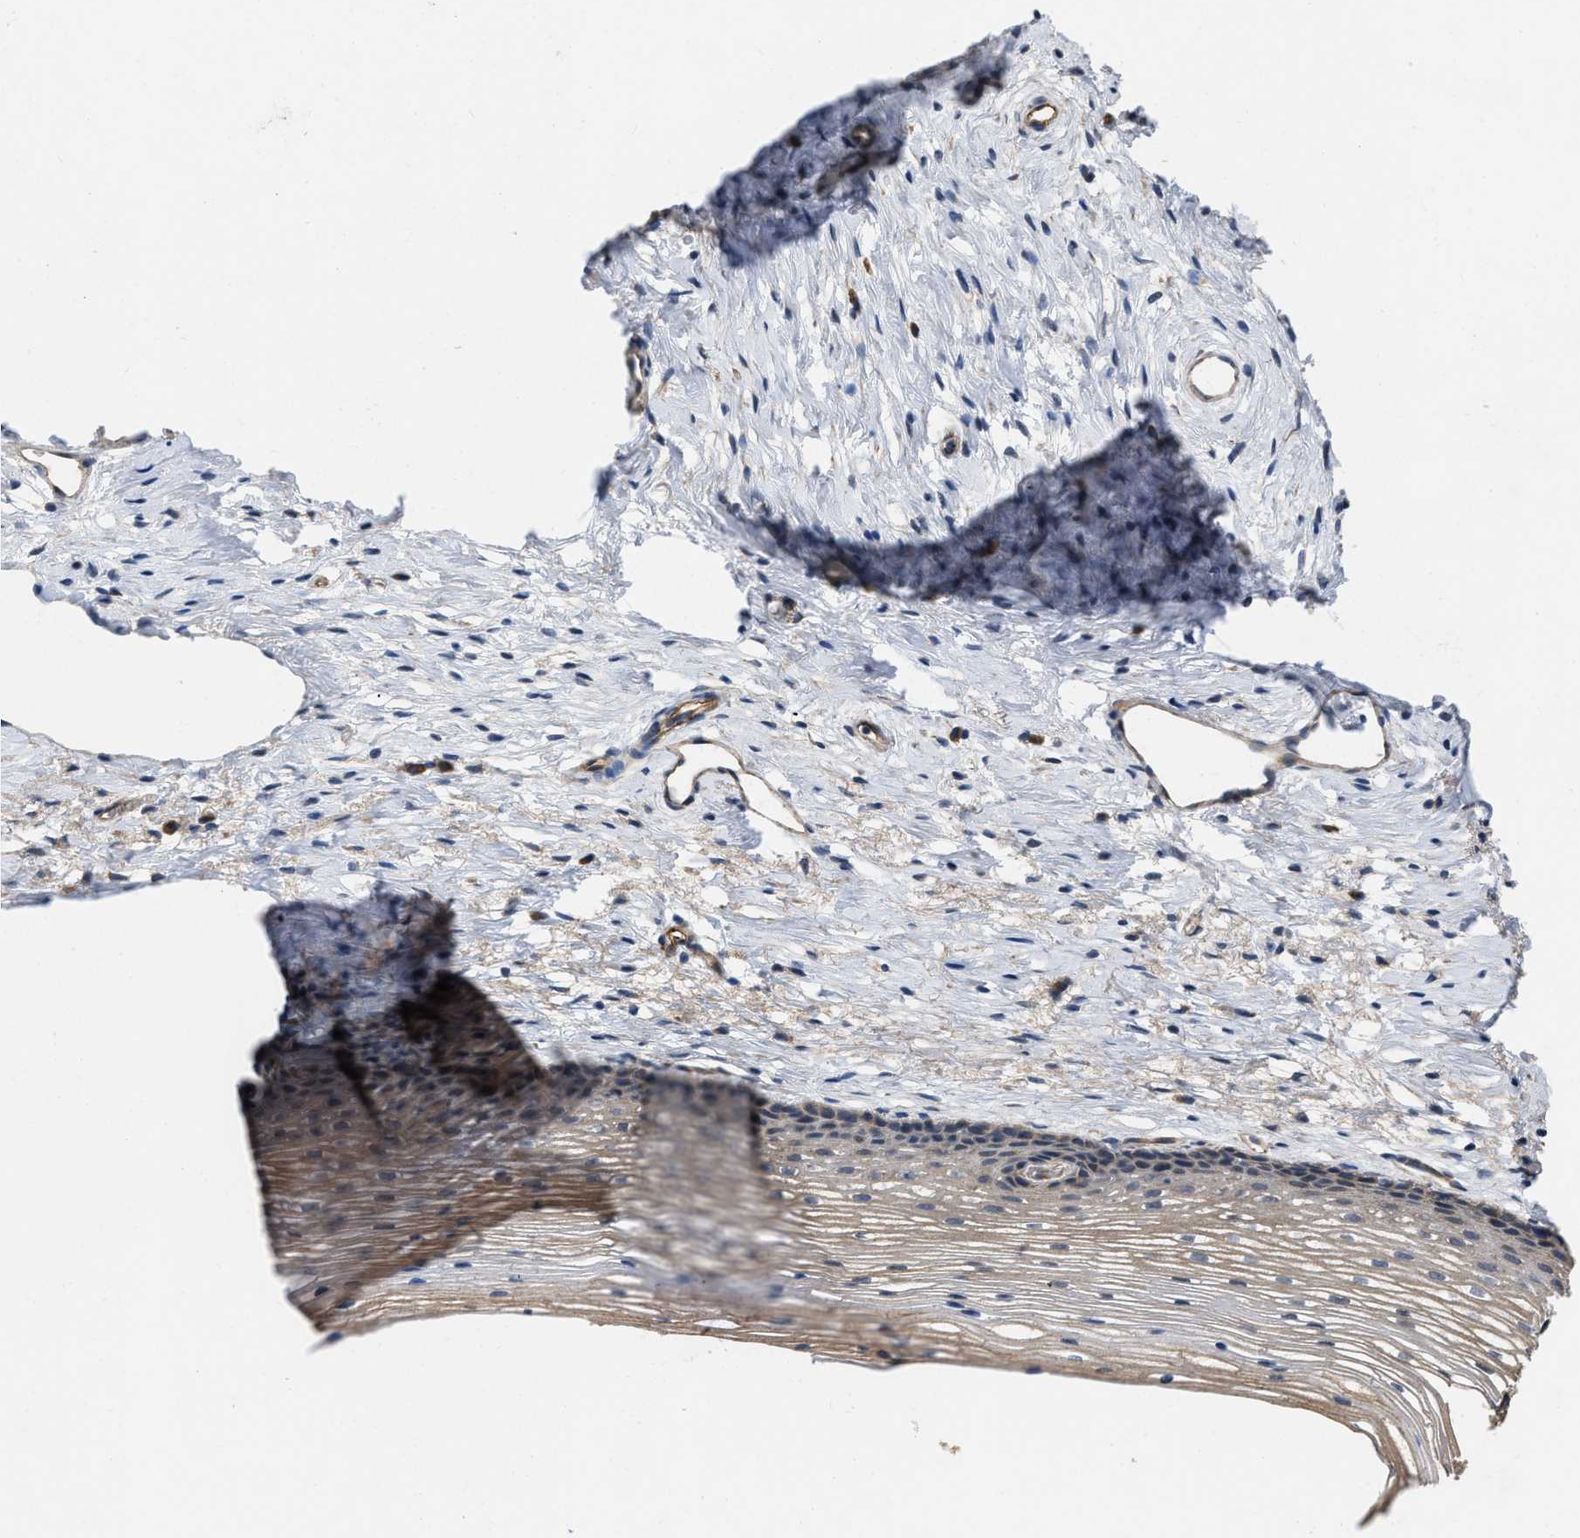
{"staining": {"intensity": "weak", "quantity": ">75%", "location": "cytoplasmic/membranous"}, "tissue": "cervix", "cell_type": "Glandular cells", "image_type": "normal", "snomed": [{"axis": "morphology", "description": "Normal tissue, NOS"}, {"axis": "topography", "description": "Cervix"}], "caption": "The histopathology image displays immunohistochemical staining of benign cervix. There is weak cytoplasmic/membranous expression is seen in approximately >75% of glandular cells. The protein of interest is stained brown, and the nuclei are stained in blue (DAB IHC with brightfield microscopy, high magnification).", "gene": "SLC4A11", "patient": {"sex": "female", "age": 77}}